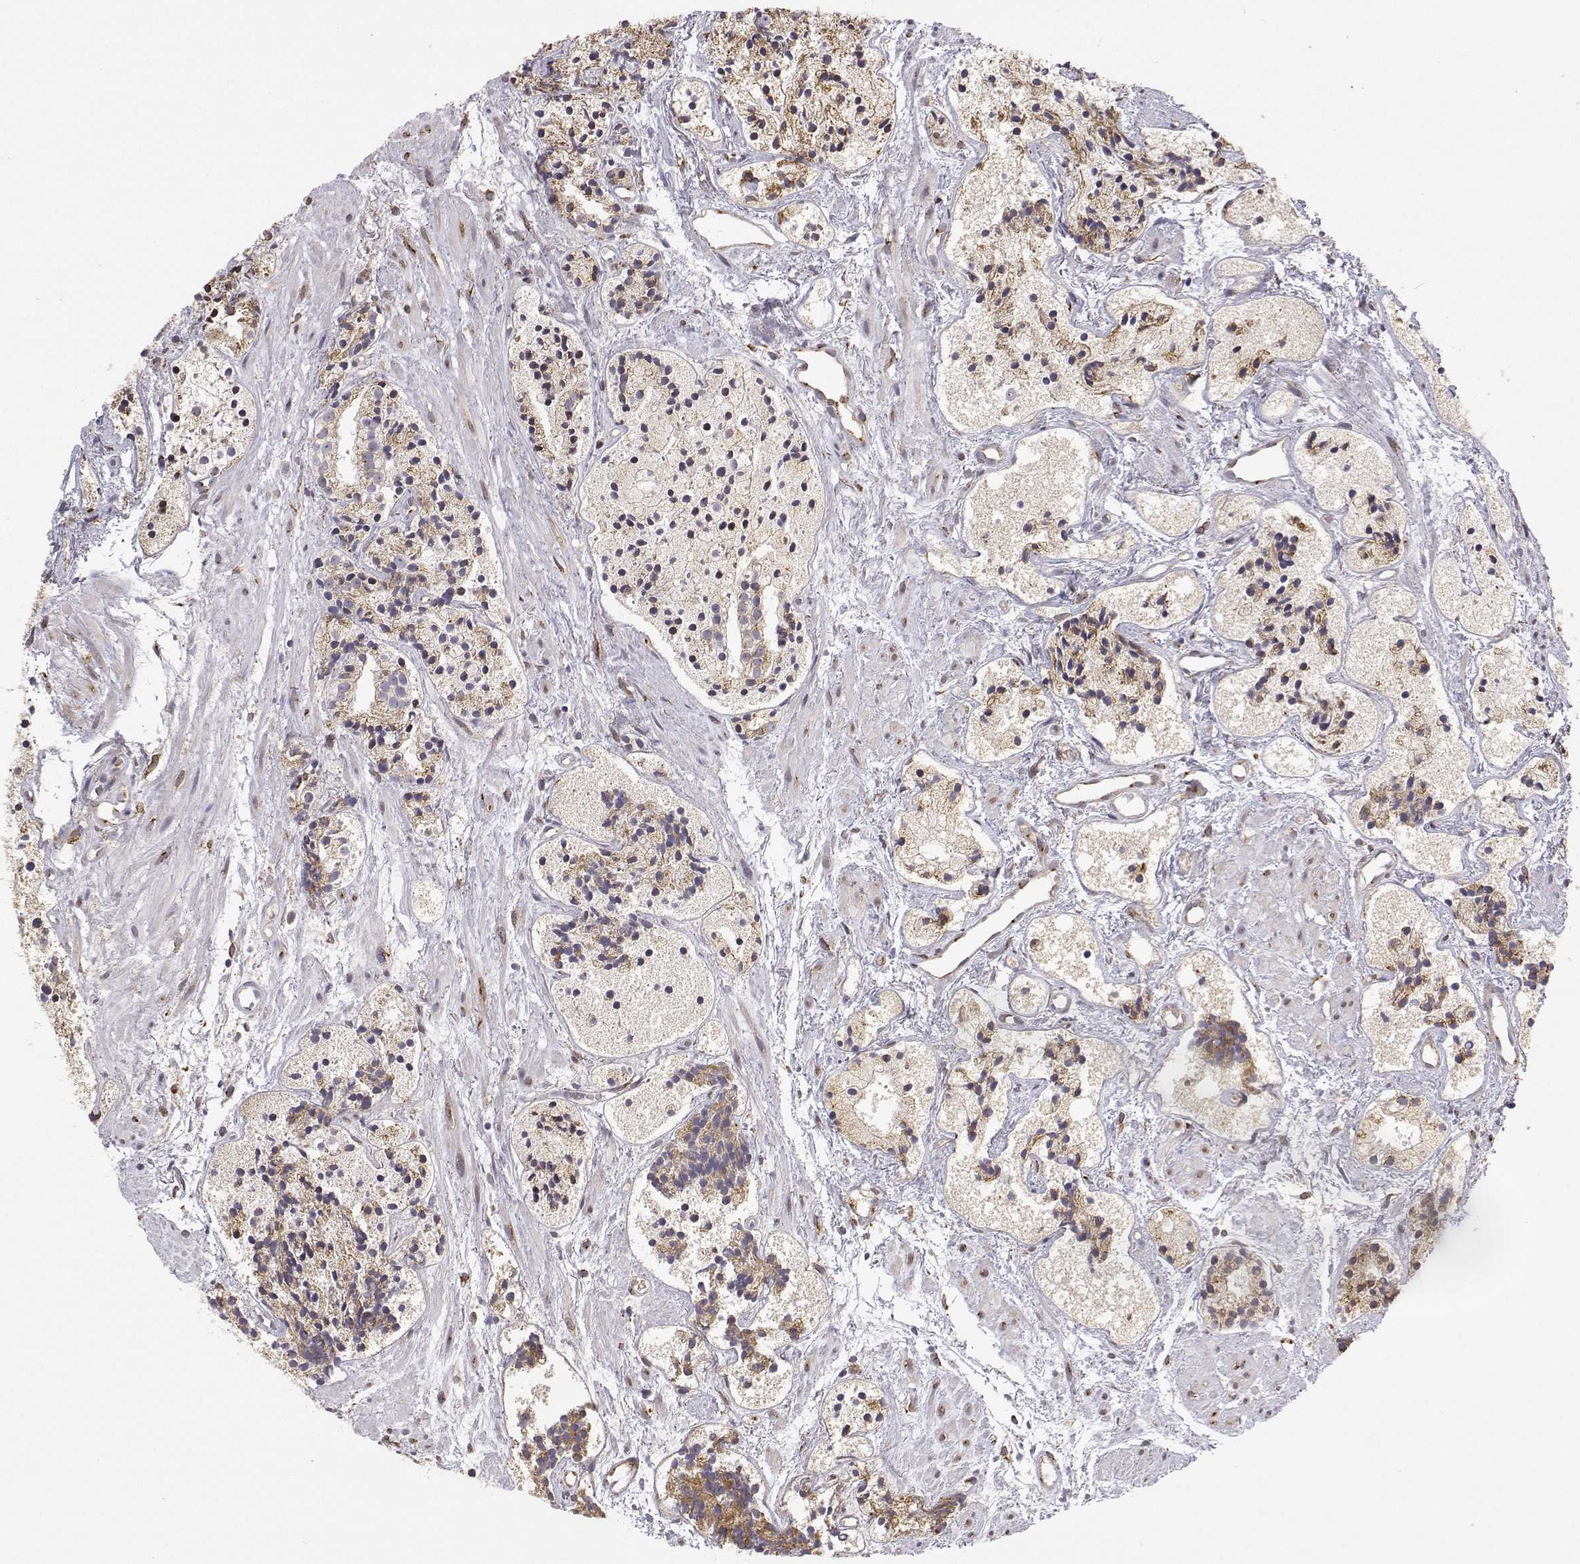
{"staining": {"intensity": "moderate", "quantity": "25%-75%", "location": "cytoplasmic/membranous"}, "tissue": "prostate cancer", "cell_type": "Tumor cells", "image_type": "cancer", "snomed": [{"axis": "morphology", "description": "Adenocarcinoma, High grade"}, {"axis": "topography", "description": "Prostate"}], "caption": "High-grade adenocarcinoma (prostate) was stained to show a protein in brown. There is medium levels of moderate cytoplasmic/membranous staining in about 25%-75% of tumor cells.", "gene": "STARD13", "patient": {"sex": "male", "age": 85}}